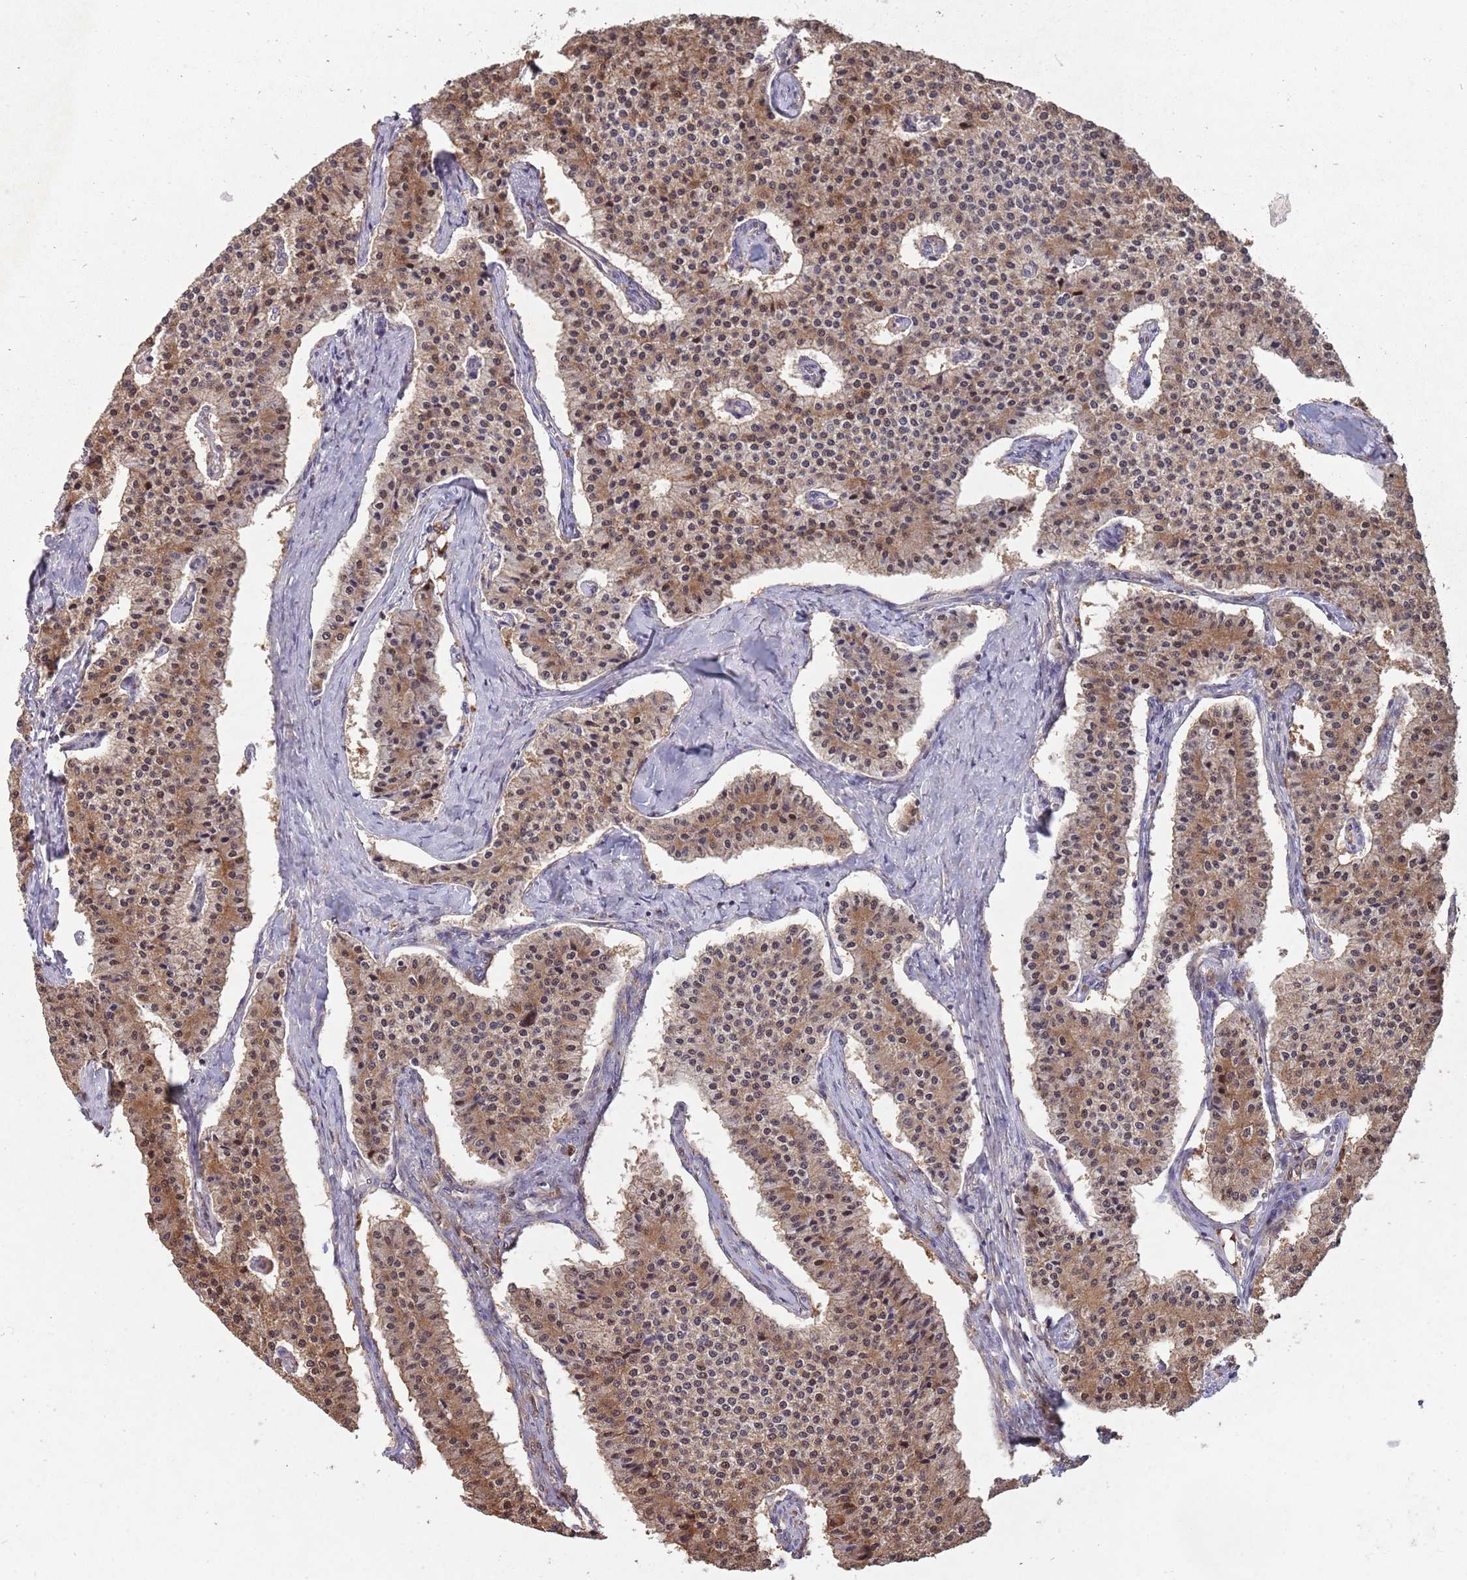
{"staining": {"intensity": "moderate", "quantity": ">75%", "location": "cytoplasmic/membranous,nuclear"}, "tissue": "carcinoid", "cell_type": "Tumor cells", "image_type": "cancer", "snomed": [{"axis": "morphology", "description": "Carcinoid, malignant, NOS"}, {"axis": "topography", "description": "Colon"}], "caption": "The image reveals a brown stain indicating the presence of a protein in the cytoplasmic/membranous and nuclear of tumor cells in carcinoid (malignant).", "gene": "ZNF639", "patient": {"sex": "female", "age": 52}}